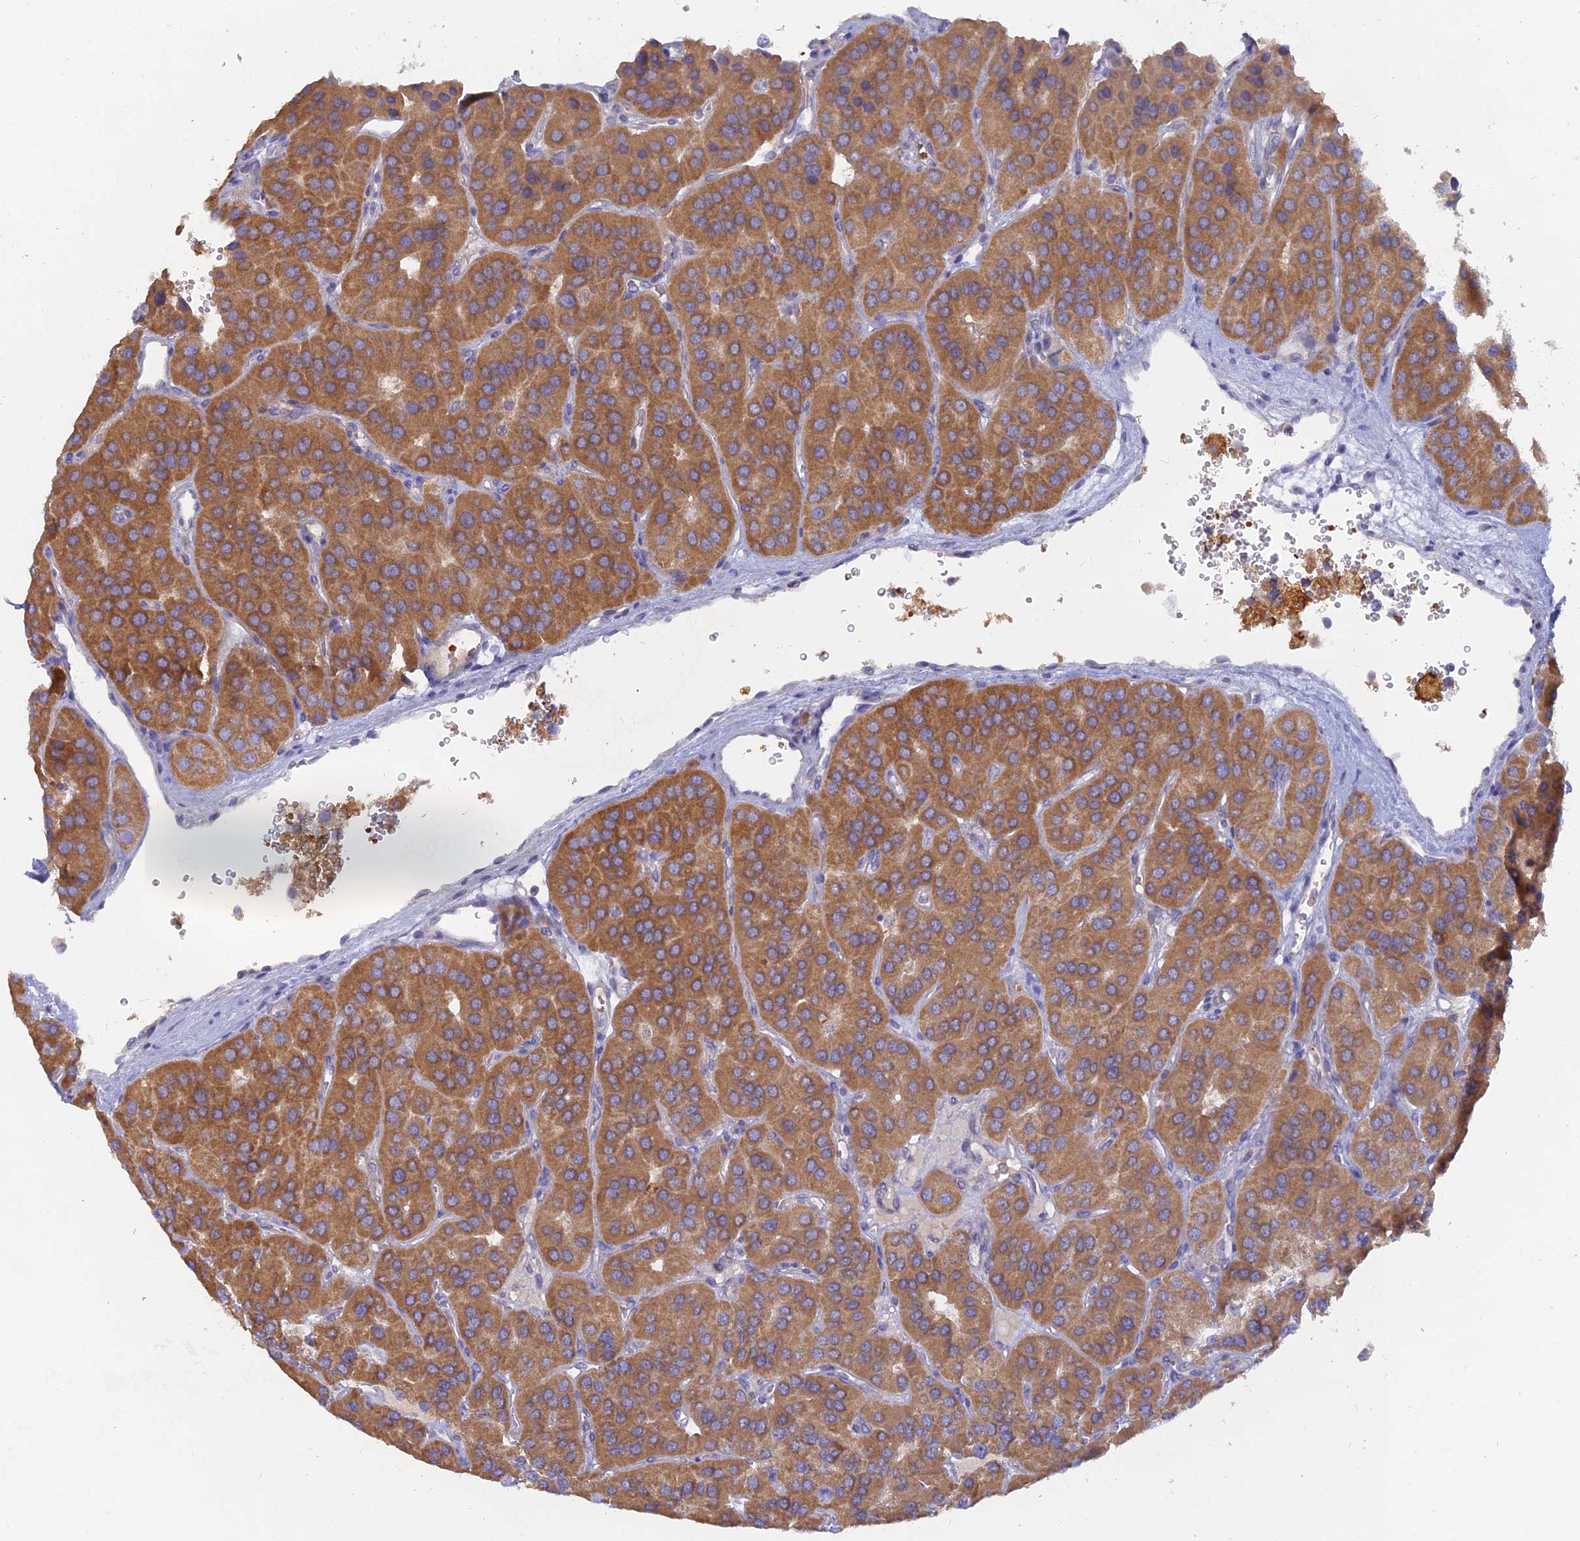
{"staining": {"intensity": "moderate", "quantity": ">75%", "location": "cytoplasmic/membranous"}, "tissue": "parathyroid gland", "cell_type": "Glandular cells", "image_type": "normal", "snomed": [{"axis": "morphology", "description": "Normal tissue, NOS"}, {"axis": "morphology", "description": "Adenoma, NOS"}, {"axis": "topography", "description": "Parathyroid gland"}], "caption": "Protein staining of benign parathyroid gland demonstrates moderate cytoplasmic/membranous expression in about >75% of glandular cells.", "gene": "CACNA1B", "patient": {"sex": "female", "age": 86}}